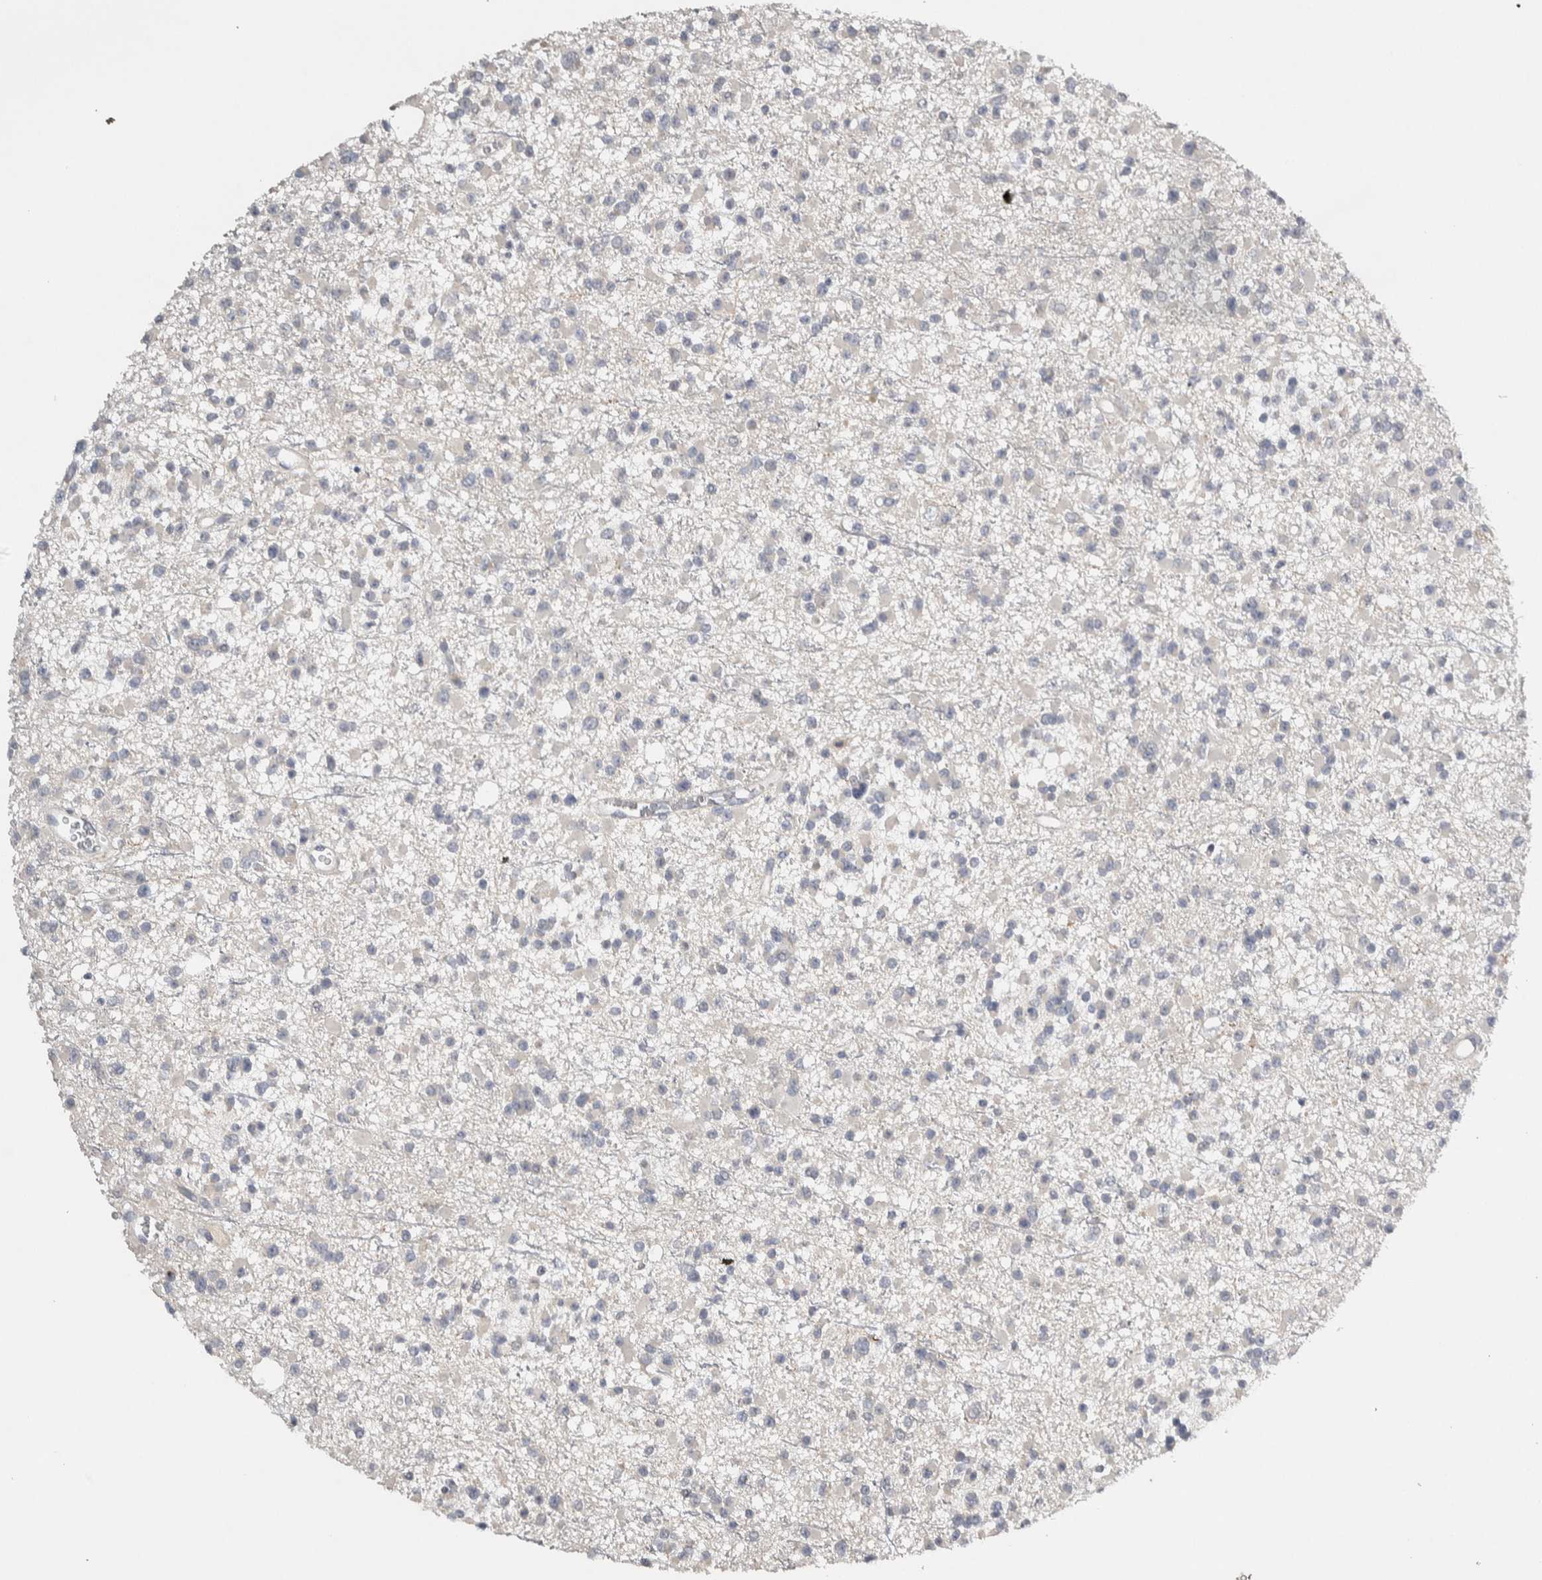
{"staining": {"intensity": "negative", "quantity": "none", "location": "none"}, "tissue": "glioma", "cell_type": "Tumor cells", "image_type": "cancer", "snomed": [{"axis": "morphology", "description": "Glioma, malignant, Low grade"}, {"axis": "topography", "description": "Brain"}], "caption": "IHC image of neoplastic tissue: malignant glioma (low-grade) stained with DAB (3,3'-diaminobenzidine) displays no significant protein staining in tumor cells.", "gene": "EIF3H", "patient": {"sex": "female", "age": 22}}